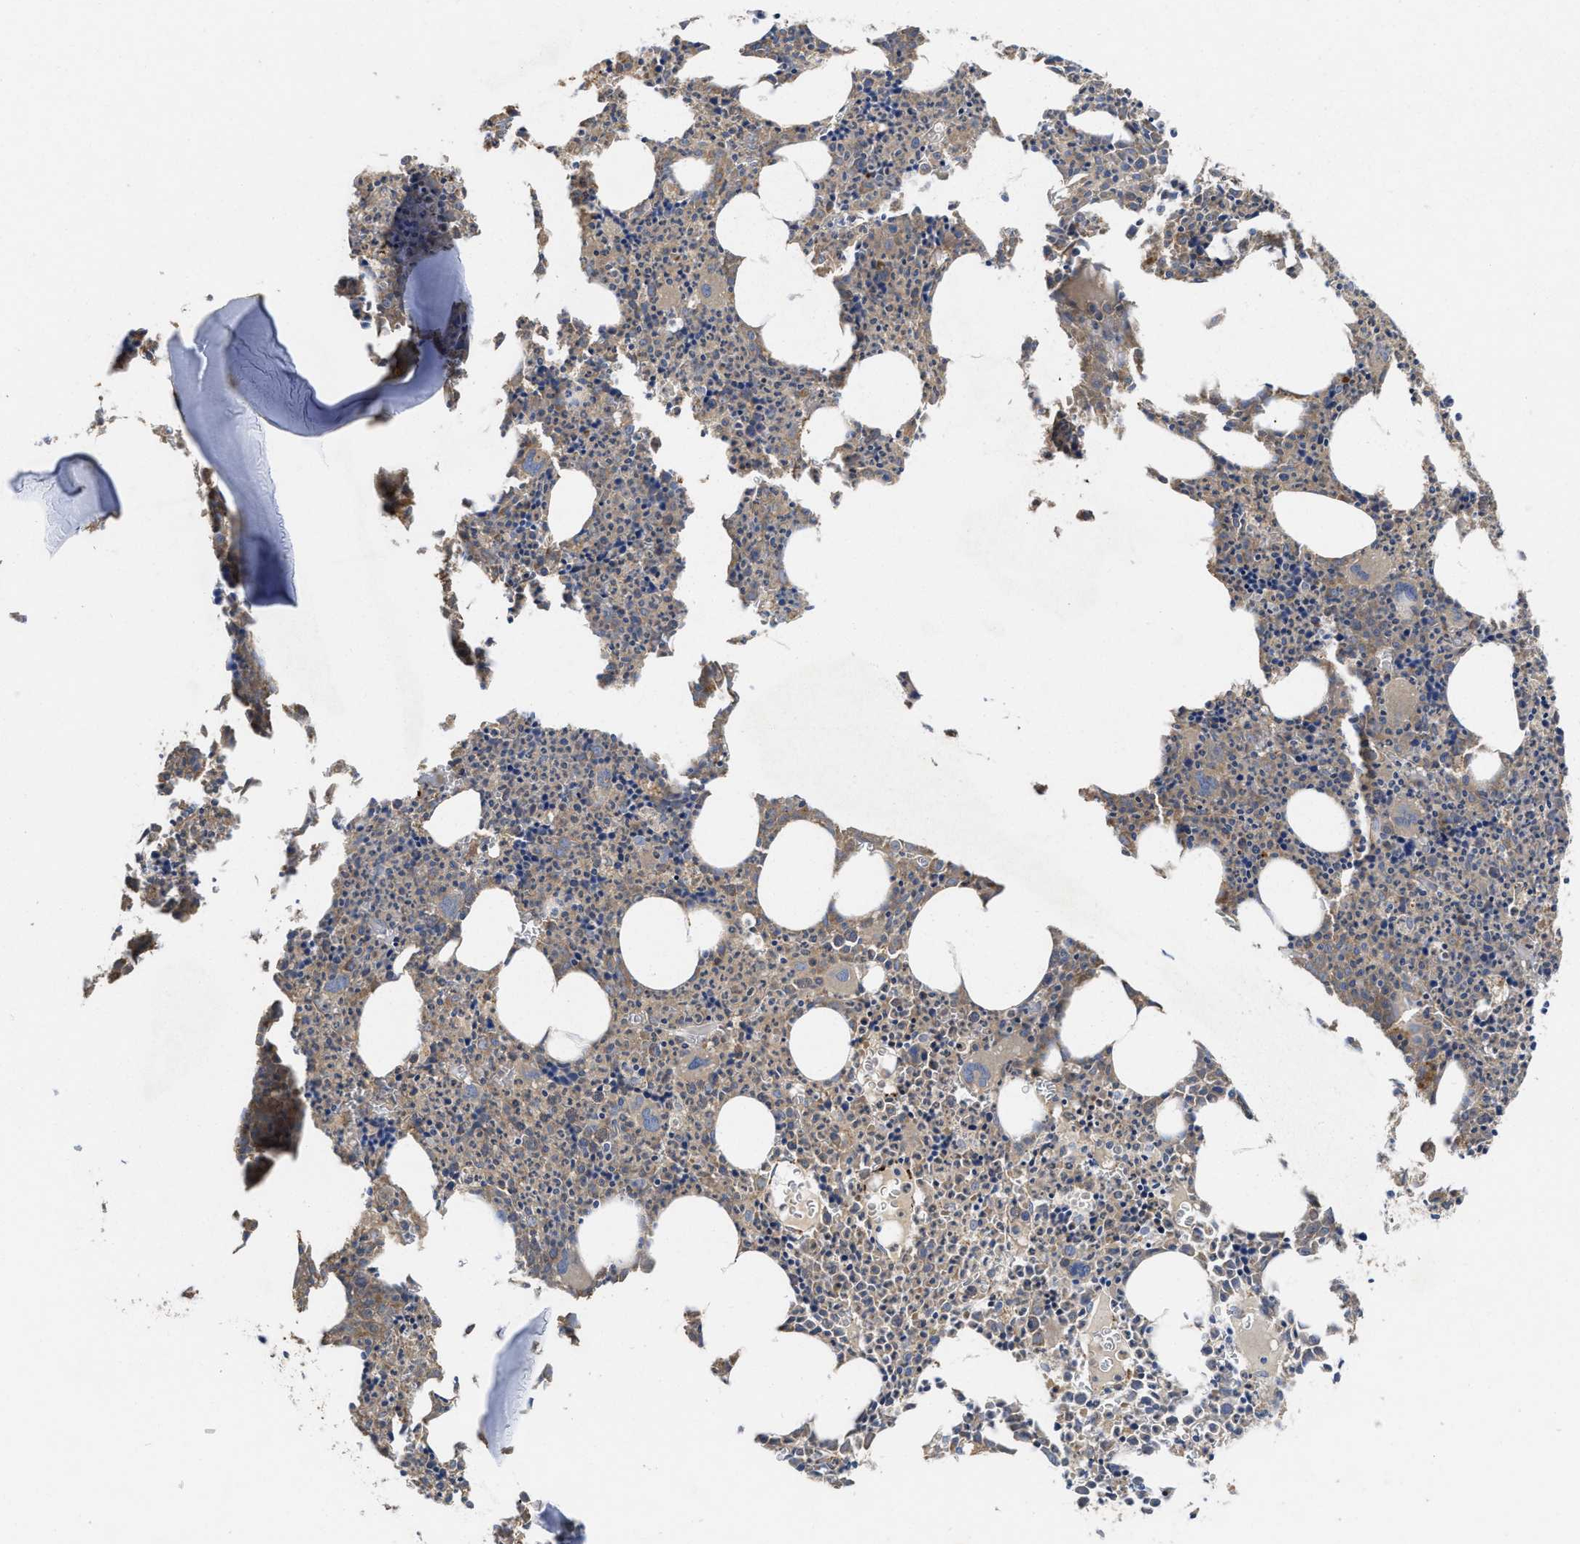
{"staining": {"intensity": "moderate", "quantity": ">75%", "location": "cytoplasmic/membranous"}, "tissue": "bone marrow", "cell_type": "Hematopoietic cells", "image_type": "normal", "snomed": [{"axis": "morphology", "description": "Normal tissue, NOS"}, {"axis": "morphology", "description": "Inflammation, NOS"}, {"axis": "topography", "description": "Bone marrow"}], "caption": "IHC of normal human bone marrow displays medium levels of moderate cytoplasmic/membranous positivity in about >75% of hematopoietic cells.", "gene": "RNF216", "patient": {"sex": "male", "age": 31}}